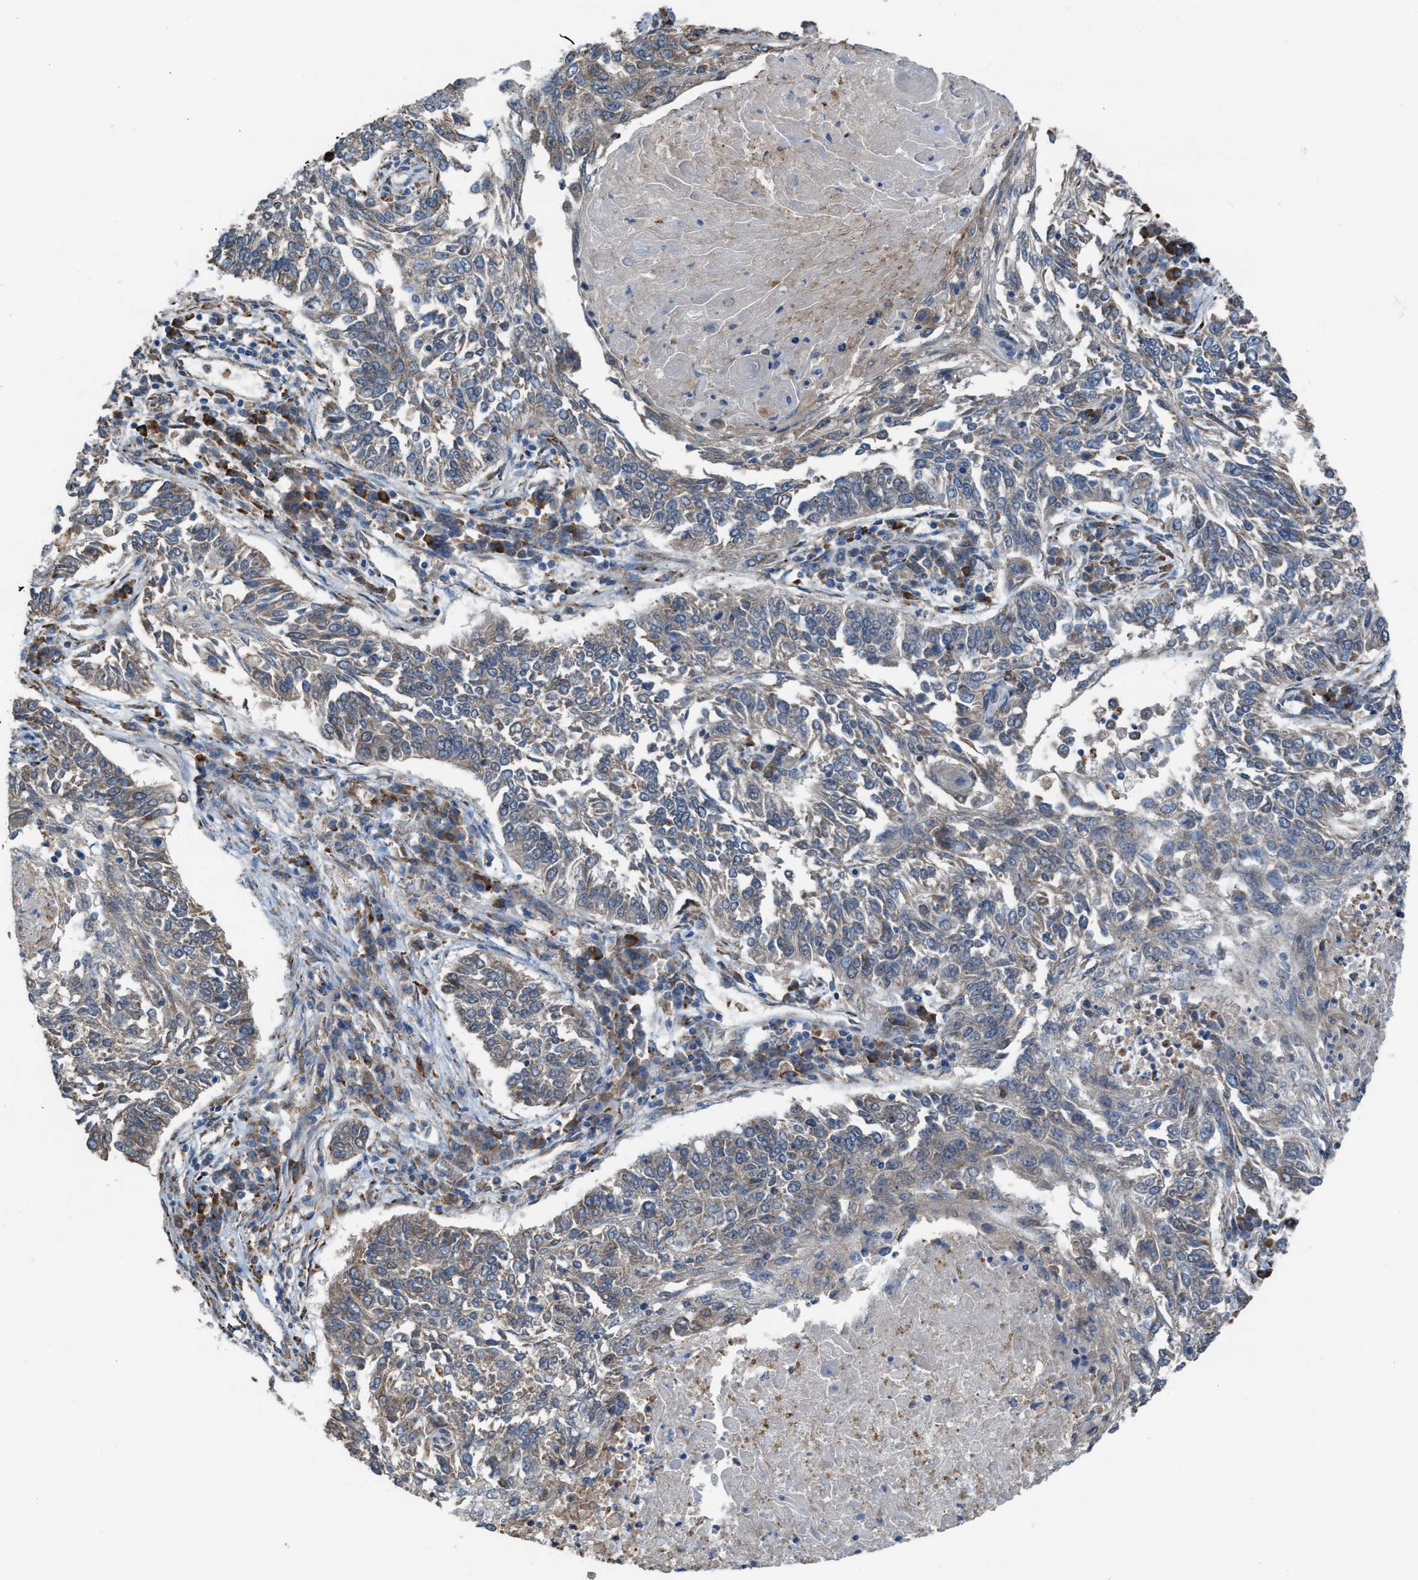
{"staining": {"intensity": "weak", "quantity": "<25%", "location": "cytoplasmic/membranous"}, "tissue": "lung cancer", "cell_type": "Tumor cells", "image_type": "cancer", "snomed": [{"axis": "morphology", "description": "Normal tissue, NOS"}, {"axis": "morphology", "description": "Squamous cell carcinoma, NOS"}, {"axis": "topography", "description": "Cartilage tissue"}, {"axis": "topography", "description": "Bronchus"}, {"axis": "topography", "description": "Lung"}], "caption": "Lung cancer (squamous cell carcinoma) was stained to show a protein in brown. There is no significant positivity in tumor cells.", "gene": "PLAA", "patient": {"sex": "female", "age": 49}}